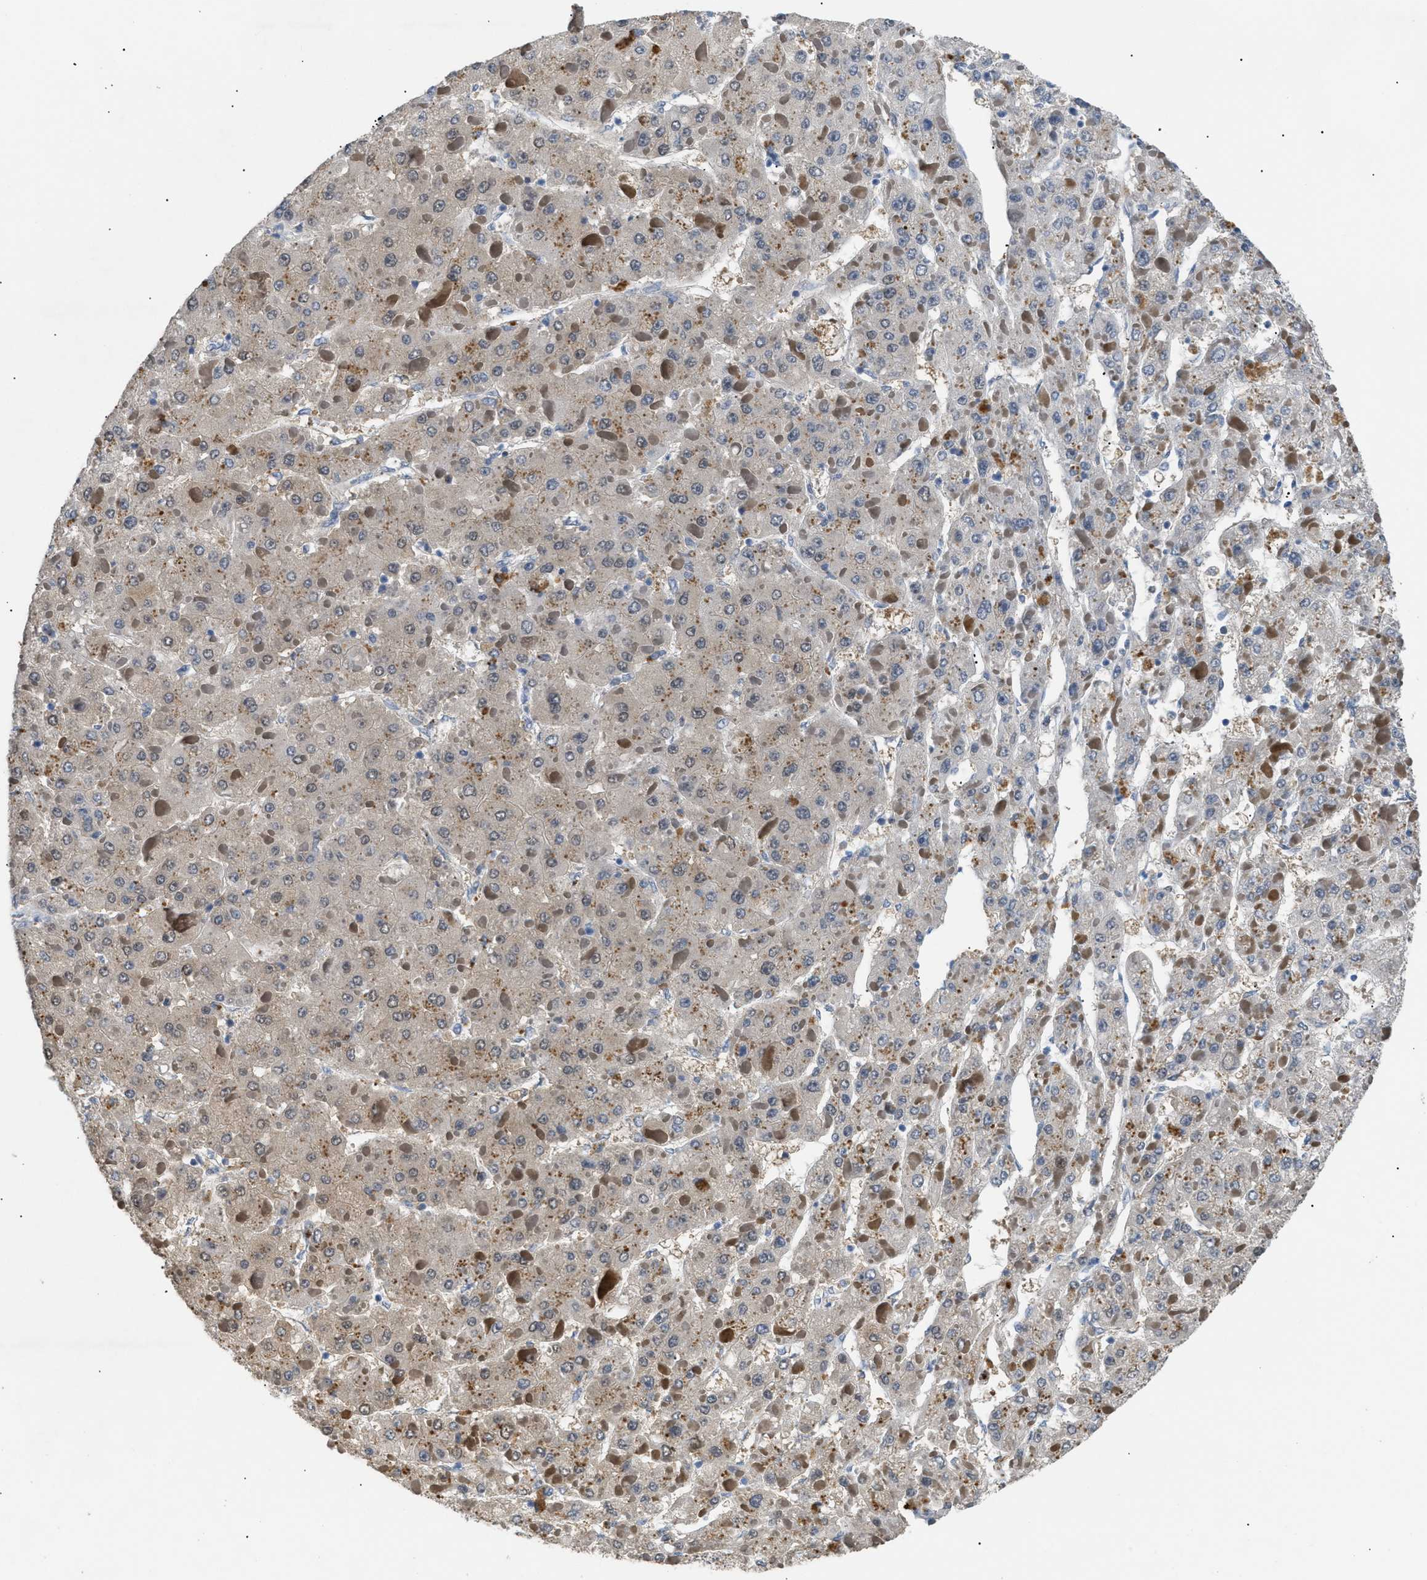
{"staining": {"intensity": "weak", "quantity": "25%-75%", "location": "cytoplasmic/membranous"}, "tissue": "liver cancer", "cell_type": "Tumor cells", "image_type": "cancer", "snomed": [{"axis": "morphology", "description": "Carcinoma, Hepatocellular, NOS"}, {"axis": "topography", "description": "Liver"}], "caption": "Liver hepatocellular carcinoma was stained to show a protein in brown. There is low levels of weak cytoplasmic/membranous staining in about 25%-75% of tumor cells.", "gene": "AKR1A1", "patient": {"sex": "female", "age": 73}}